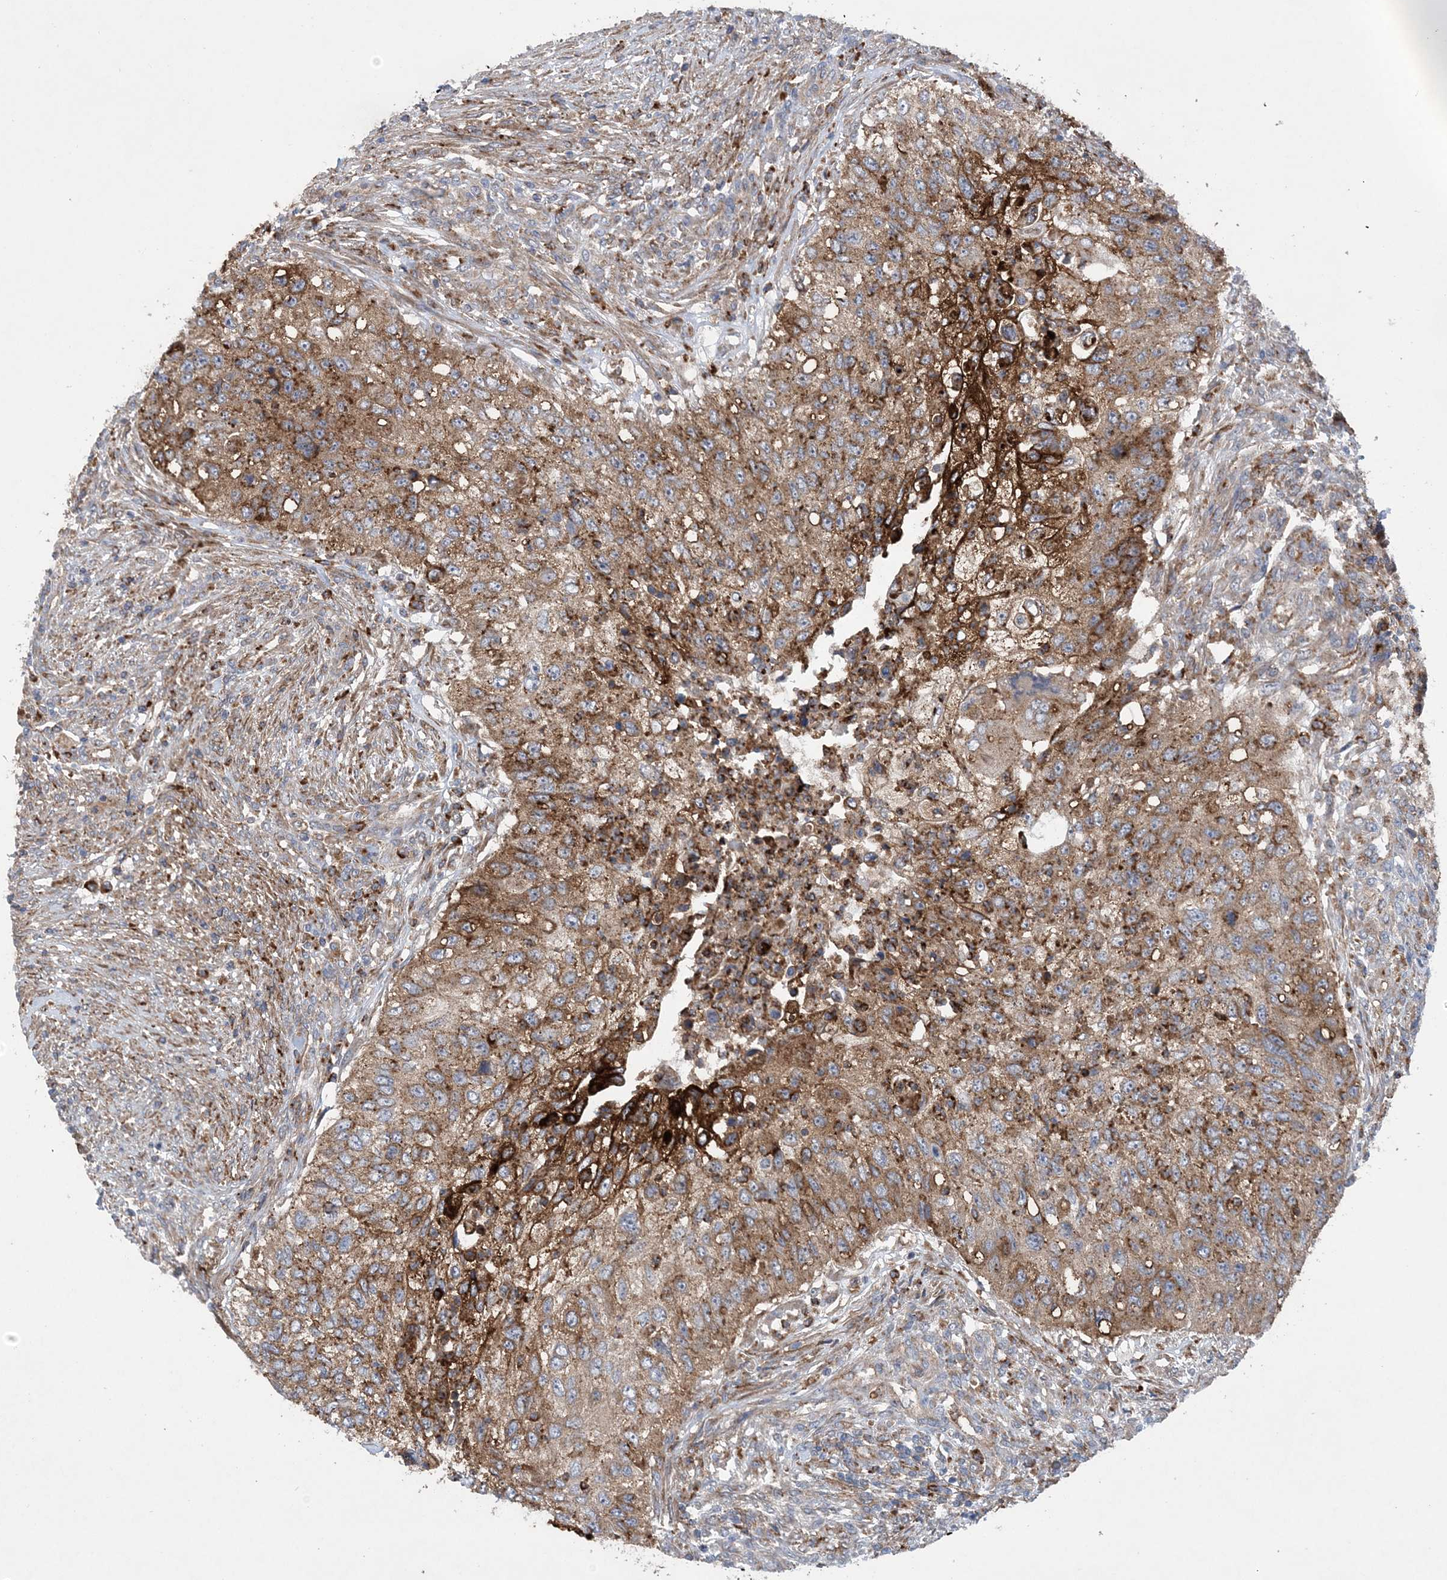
{"staining": {"intensity": "moderate", "quantity": ">75%", "location": "cytoplasmic/membranous"}, "tissue": "urothelial cancer", "cell_type": "Tumor cells", "image_type": "cancer", "snomed": [{"axis": "morphology", "description": "Urothelial carcinoma, High grade"}, {"axis": "topography", "description": "Urinary bladder"}], "caption": "Tumor cells exhibit medium levels of moderate cytoplasmic/membranous expression in approximately >75% of cells in urothelial cancer.", "gene": "PTTG1IP", "patient": {"sex": "female", "age": 60}}